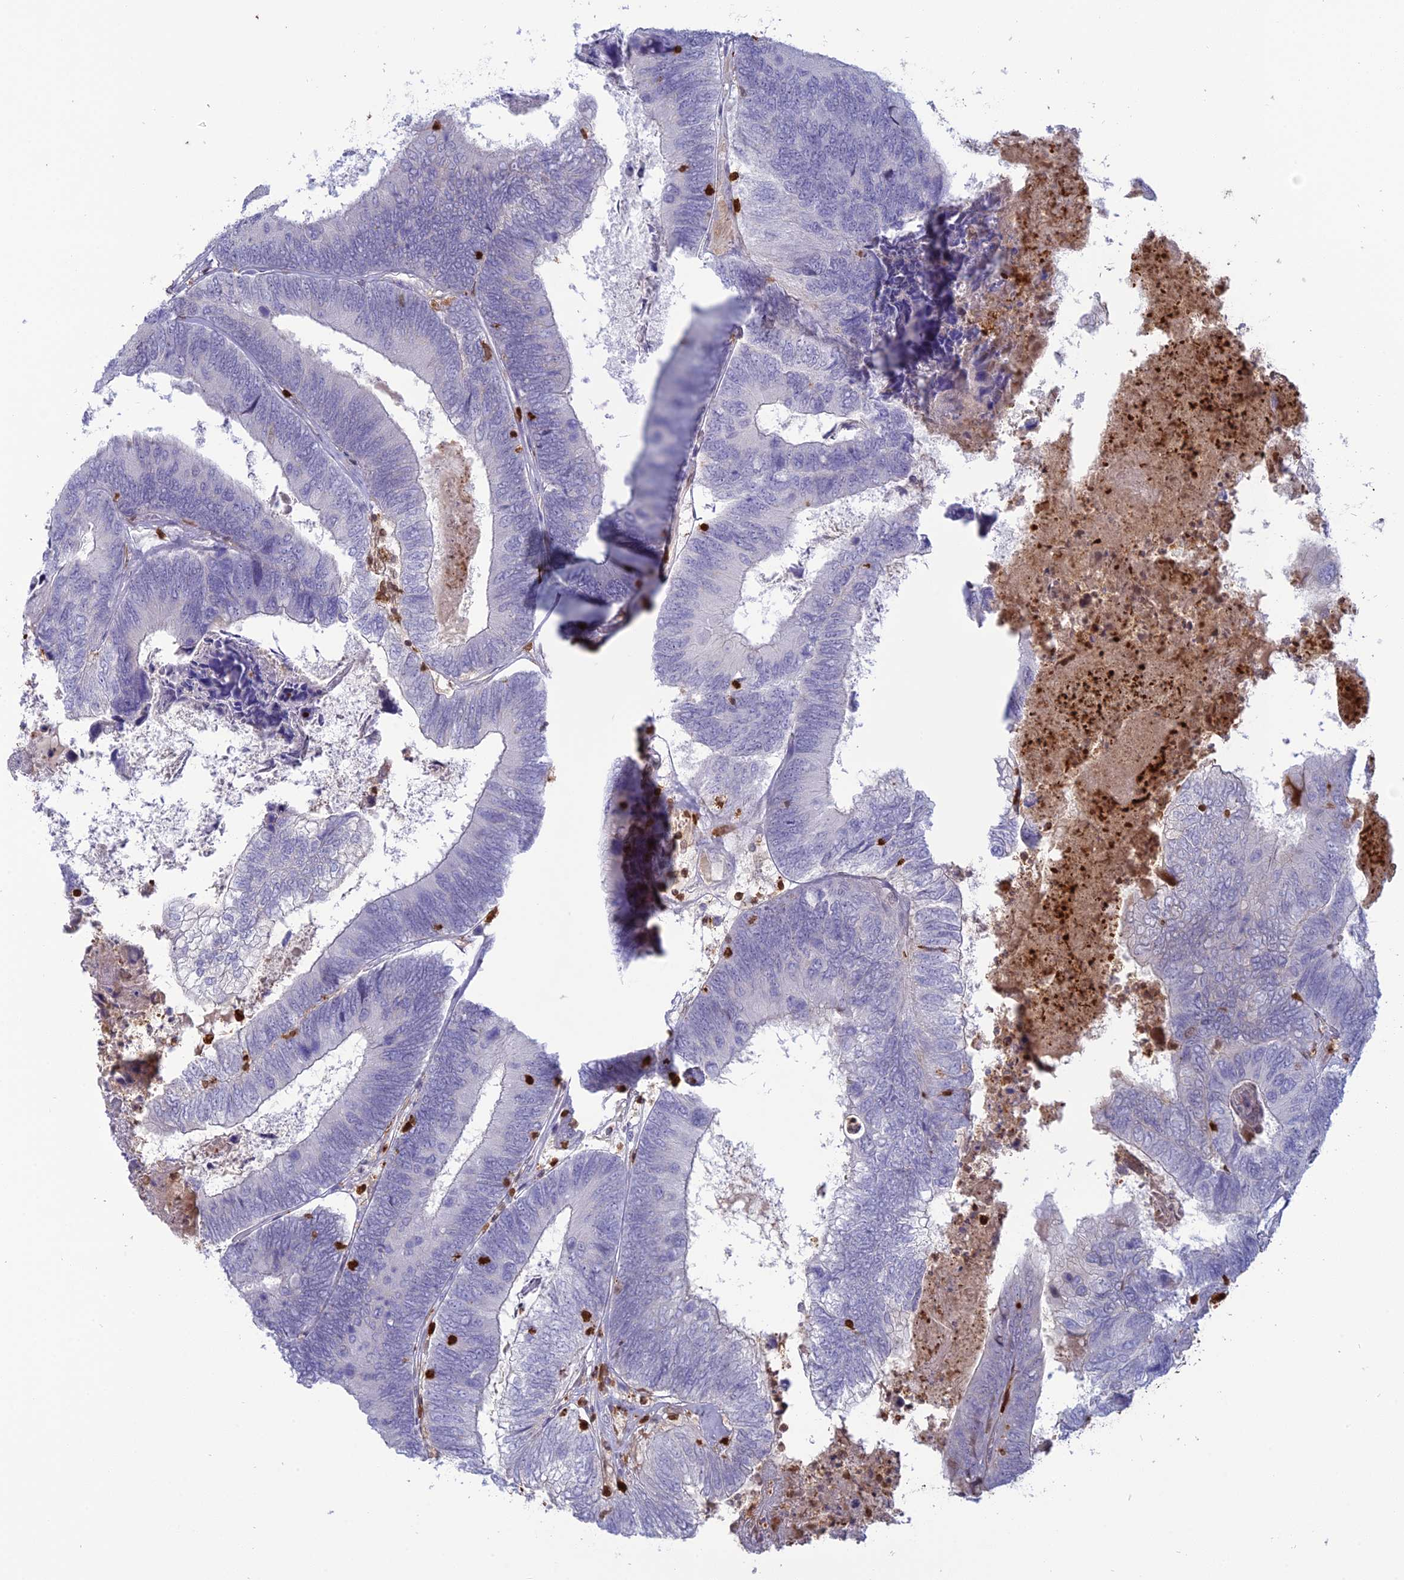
{"staining": {"intensity": "negative", "quantity": "none", "location": "none"}, "tissue": "colorectal cancer", "cell_type": "Tumor cells", "image_type": "cancer", "snomed": [{"axis": "morphology", "description": "Adenocarcinoma, NOS"}, {"axis": "topography", "description": "Colon"}], "caption": "This is an immunohistochemistry photomicrograph of adenocarcinoma (colorectal). There is no staining in tumor cells.", "gene": "PGBD4", "patient": {"sex": "female", "age": 67}}